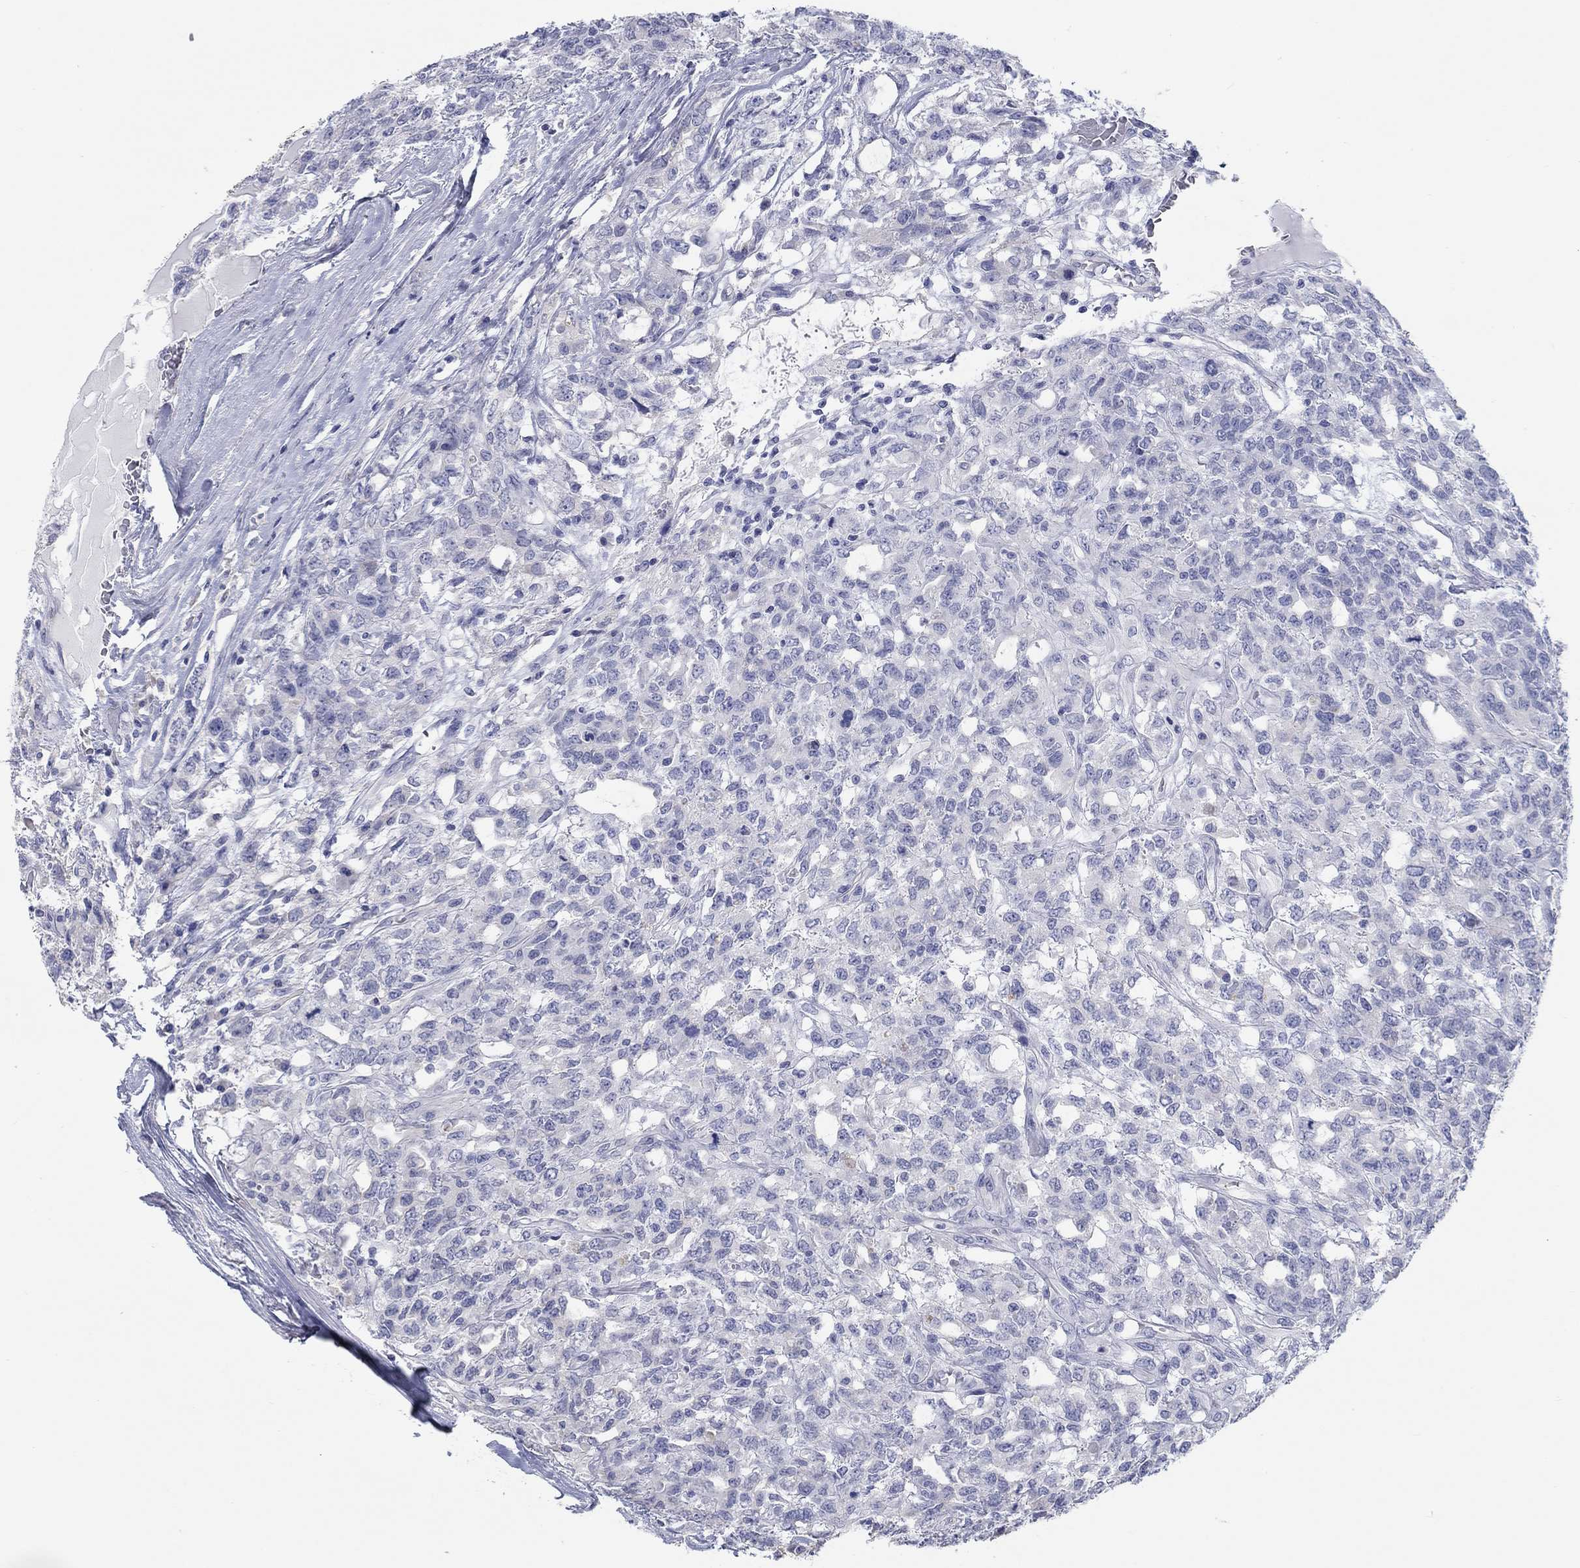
{"staining": {"intensity": "negative", "quantity": "none", "location": "none"}, "tissue": "testis cancer", "cell_type": "Tumor cells", "image_type": "cancer", "snomed": [{"axis": "morphology", "description": "Seminoma, NOS"}, {"axis": "topography", "description": "Testis"}], "caption": "An IHC histopathology image of testis cancer (seminoma) is shown. There is no staining in tumor cells of testis cancer (seminoma).", "gene": "LRRC4C", "patient": {"sex": "male", "age": 52}}